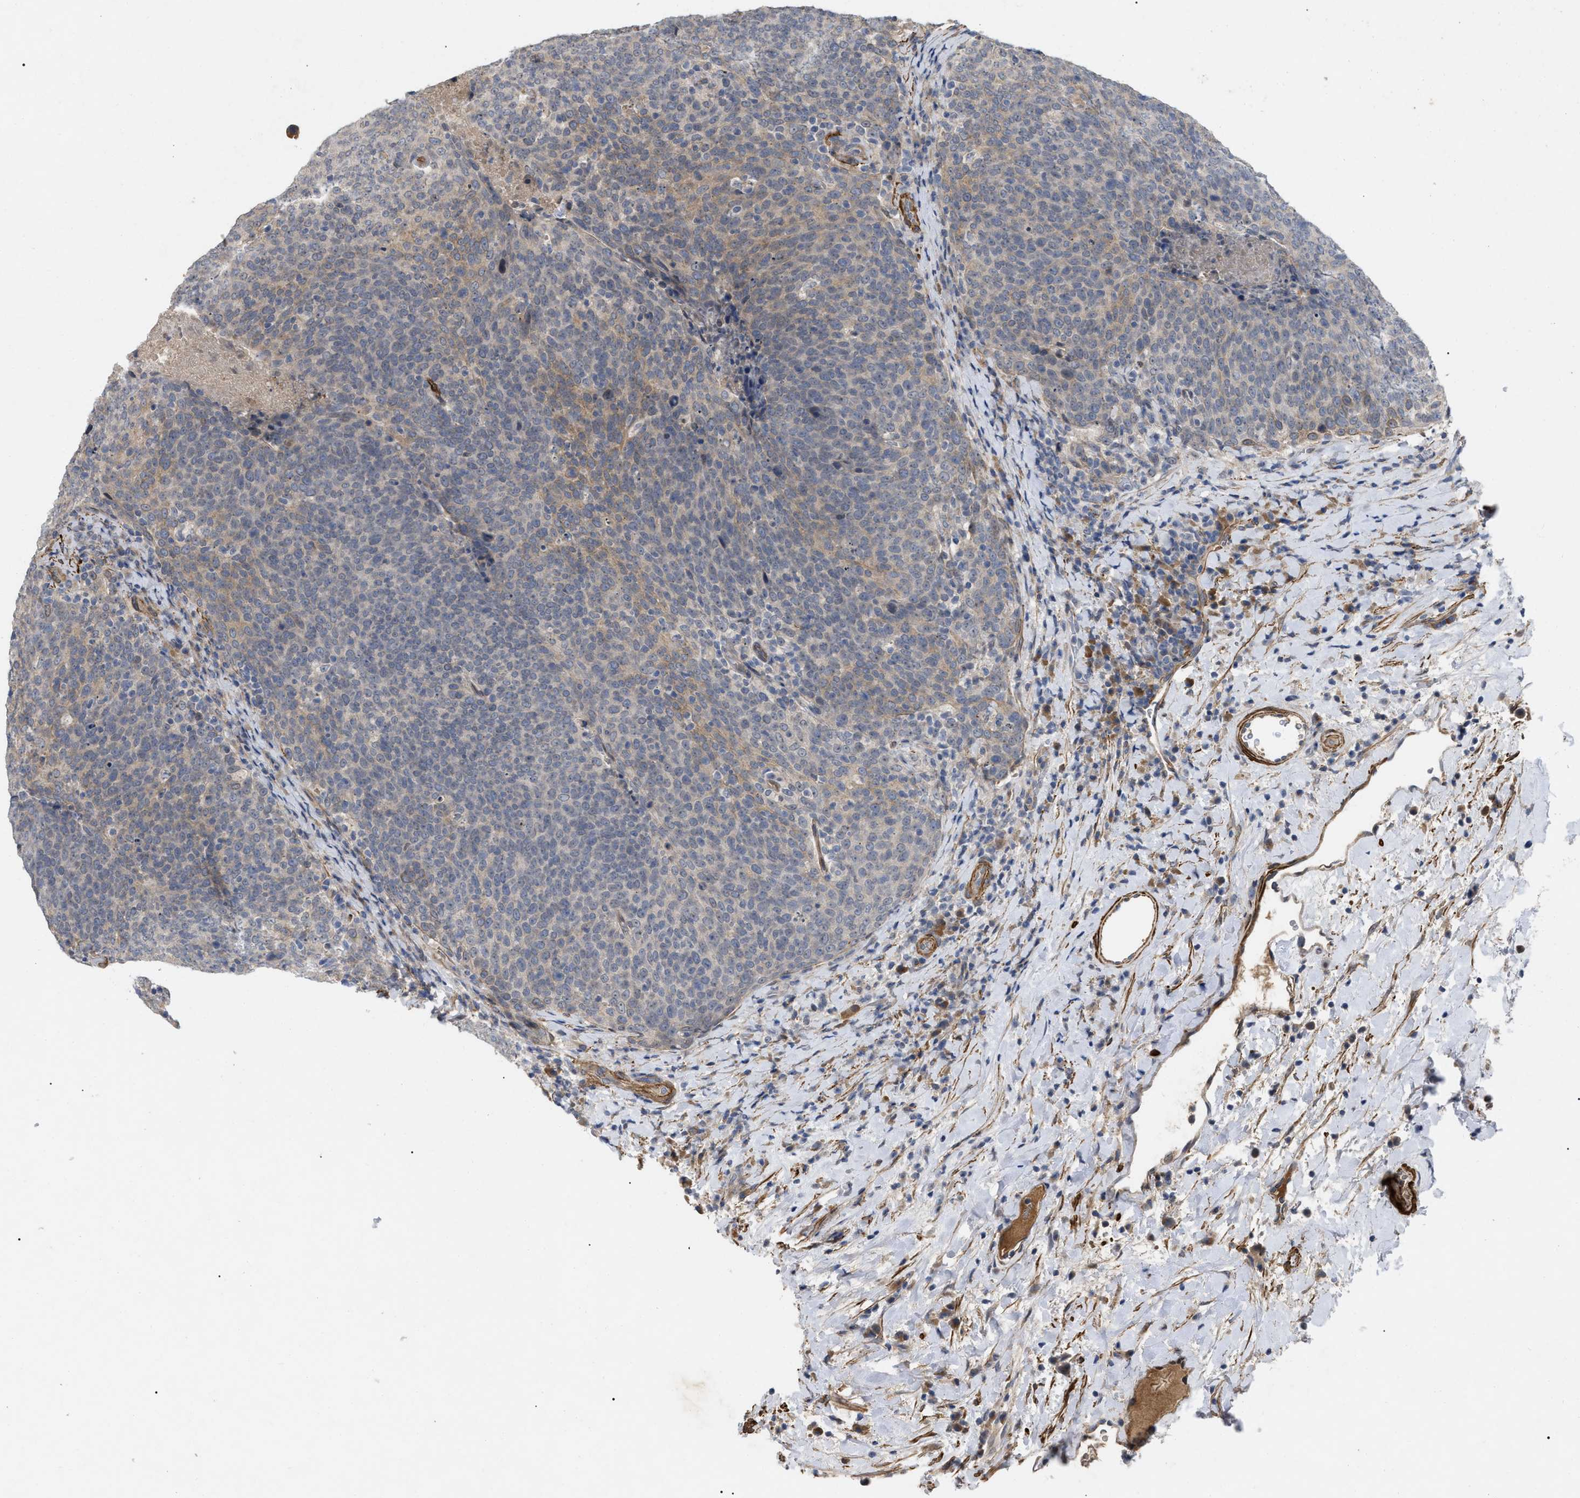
{"staining": {"intensity": "weak", "quantity": "25%-75%", "location": "cytoplasmic/membranous"}, "tissue": "head and neck cancer", "cell_type": "Tumor cells", "image_type": "cancer", "snomed": [{"axis": "morphology", "description": "Squamous cell carcinoma, NOS"}, {"axis": "morphology", "description": "Squamous cell carcinoma, metastatic, NOS"}, {"axis": "topography", "description": "Lymph node"}, {"axis": "topography", "description": "Head-Neck"}], "caption": "There is low levels of weak cytoplasmic/membranous positivity in tumor cells of head and neck cancer, as demonstrated by immunohistochemical staining (brown color).", "gene": "ST6GALNAC6", "patient": {"sex": "male", "age": 62}}